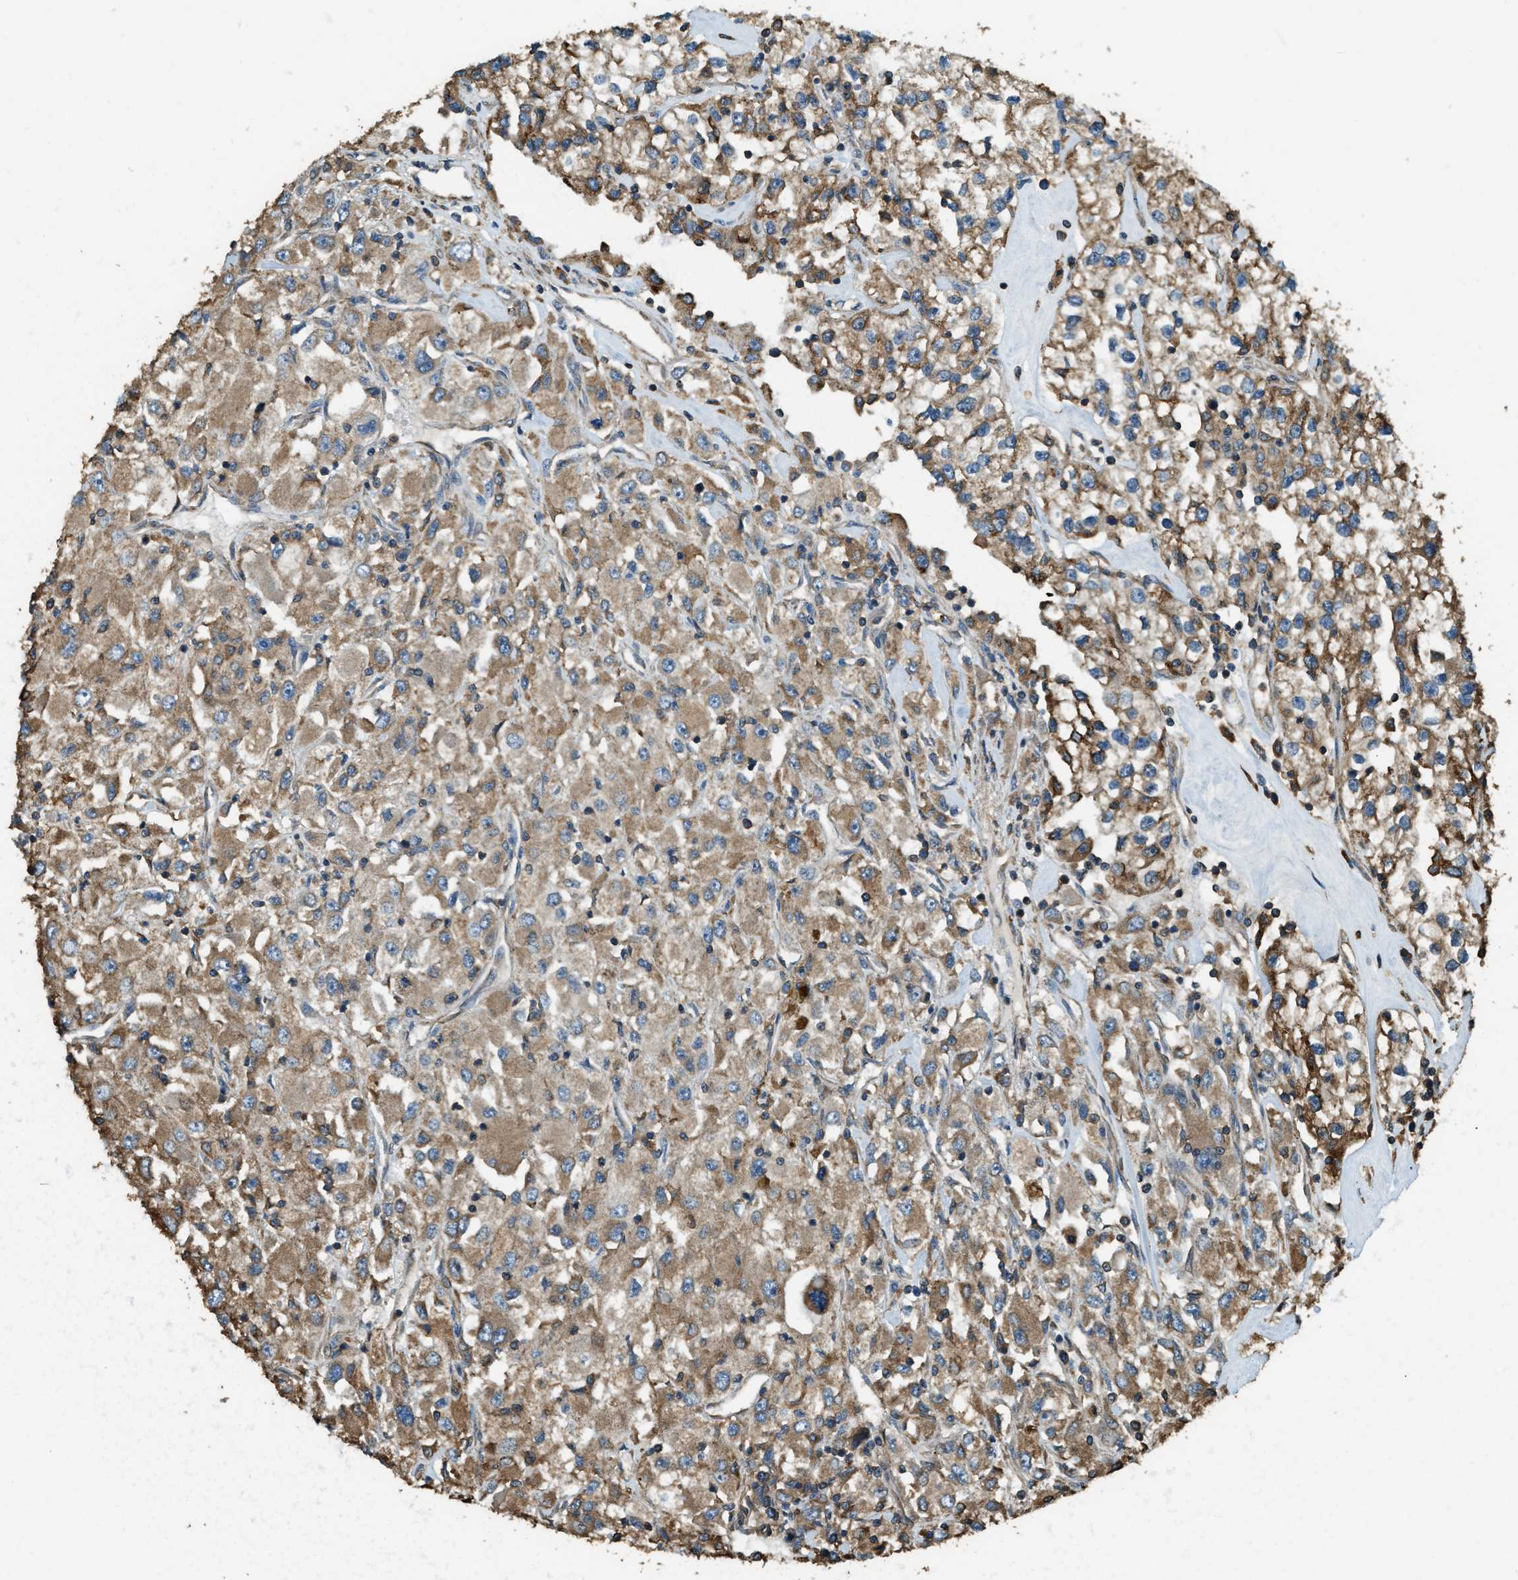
{"staining": {"intensity": "moderate", "quantity": ">75%", "location": "cytoplasmic/membranous"}, "tissue": "renal cancer", "cell_type": "Tumor cells", "image_type": "cancer", "snomed": [{"axis": "morphology", "description": "Adenocarcinoma, NOS"}, {"axis": "topography", "description": "Kidney"}], "caption": "Tumor cells exhibit medium levels of moderate cytoplasmic/membranous expression in approximately >75% of cells in human renal adenocarcinoma. (DAB IHC with brightfield microscopy, high magnification).", "gene": "ERGIC1", "patient": {"sex": "female", "age": 52}}